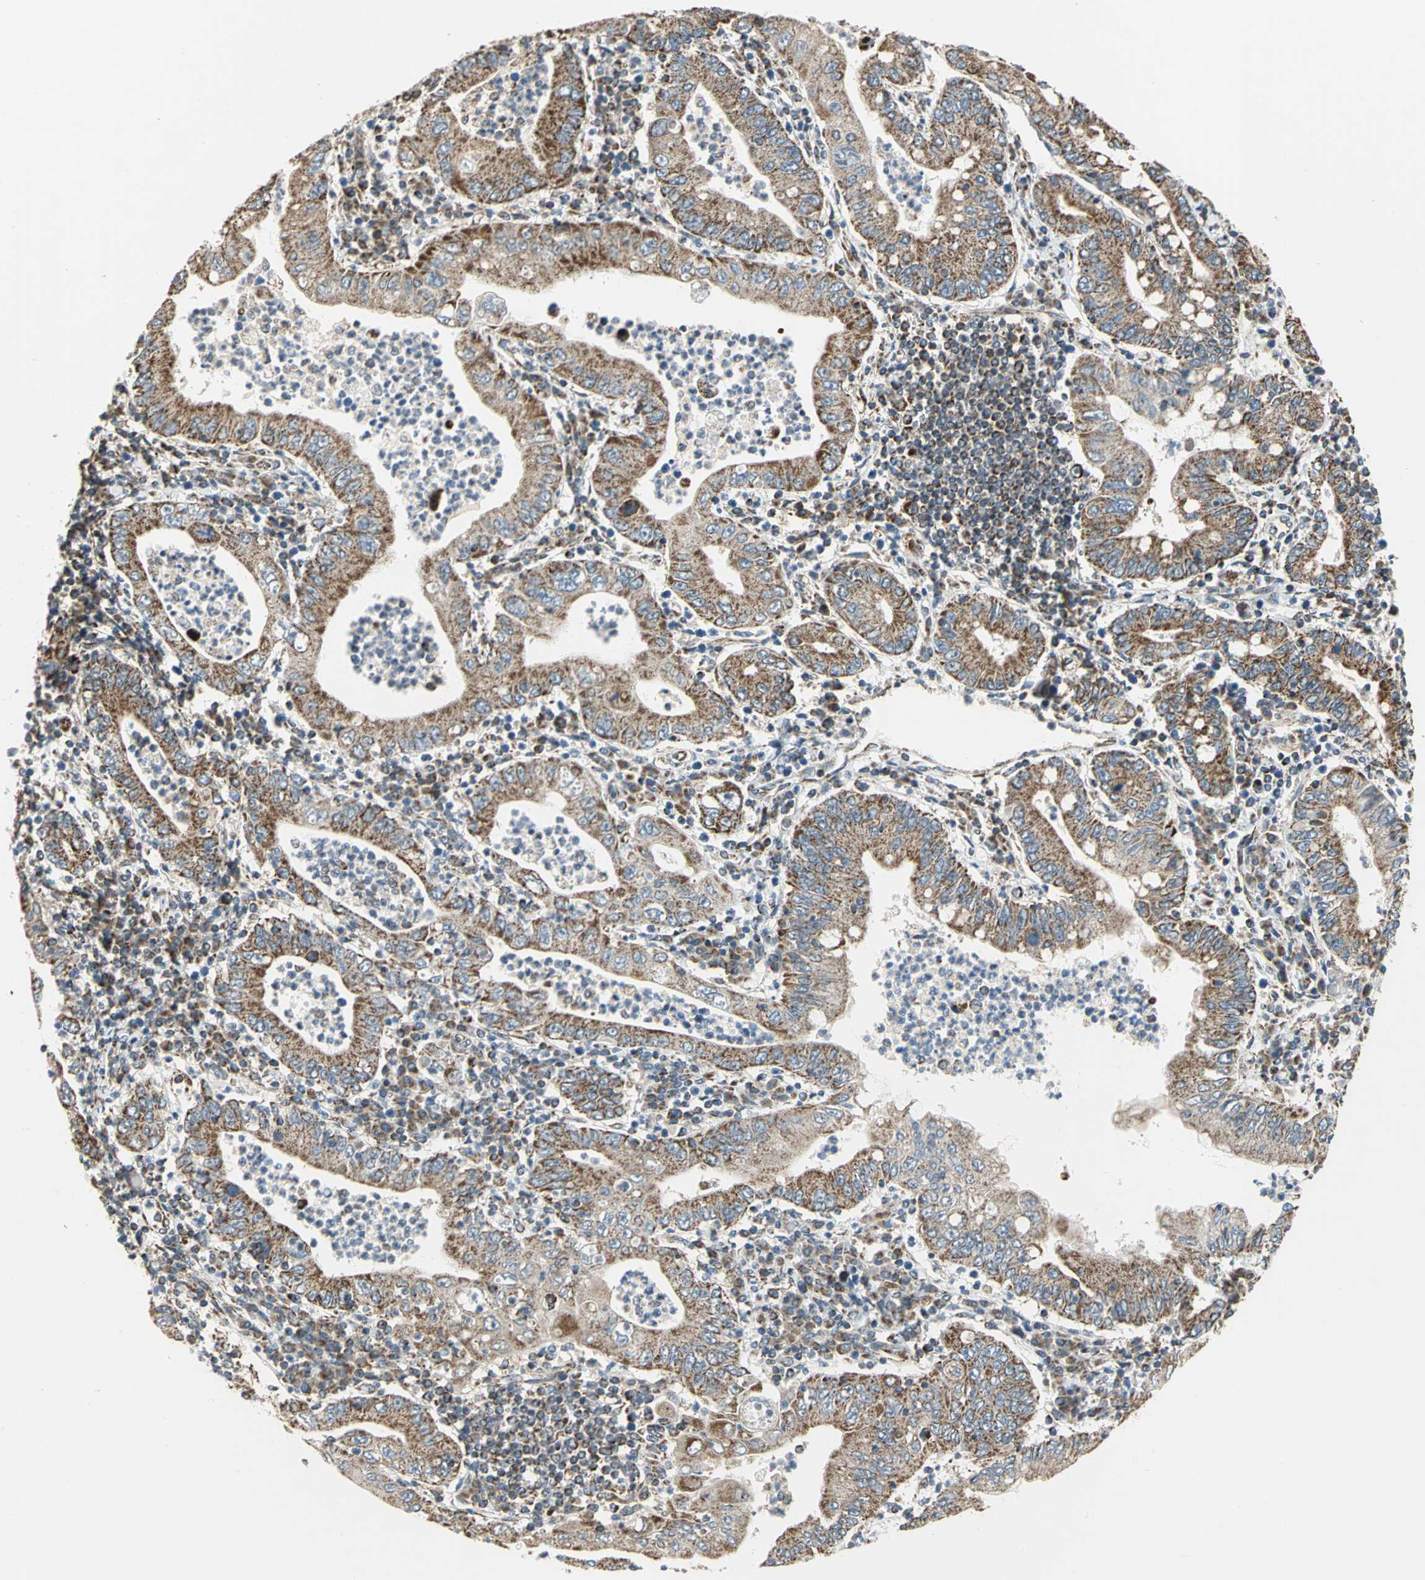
{"staining": {"intensity": "moderate", "quantity": ">75%", "location": "cytoplasmic/membranous"}, "tissue": "stomach cancer", "cell_type": "Tumor cells", "image_type": "cancer", "snomed": [{"axis": "morphology", "description": "Normal tissue, NOS"}, {"axis": "morphology", "description": "Adenocarcinoma, NOS"}, {"axis": "topography", "description": "Esophagus"}, {"axis": "topography", "description": "Stomach, upper"}, {"axis": "topography", "description": "Peripheral nerve tissue"}], "caption": "A brown stain shows moderate cytoplasmic/membranous expression of a protein in adenocarcinoma (stomach) tumor cells. (IHC, brightfield microscopy, high magnification).", "gene": "MRPS22", "patient": {"sex": "male", "age": 62}}